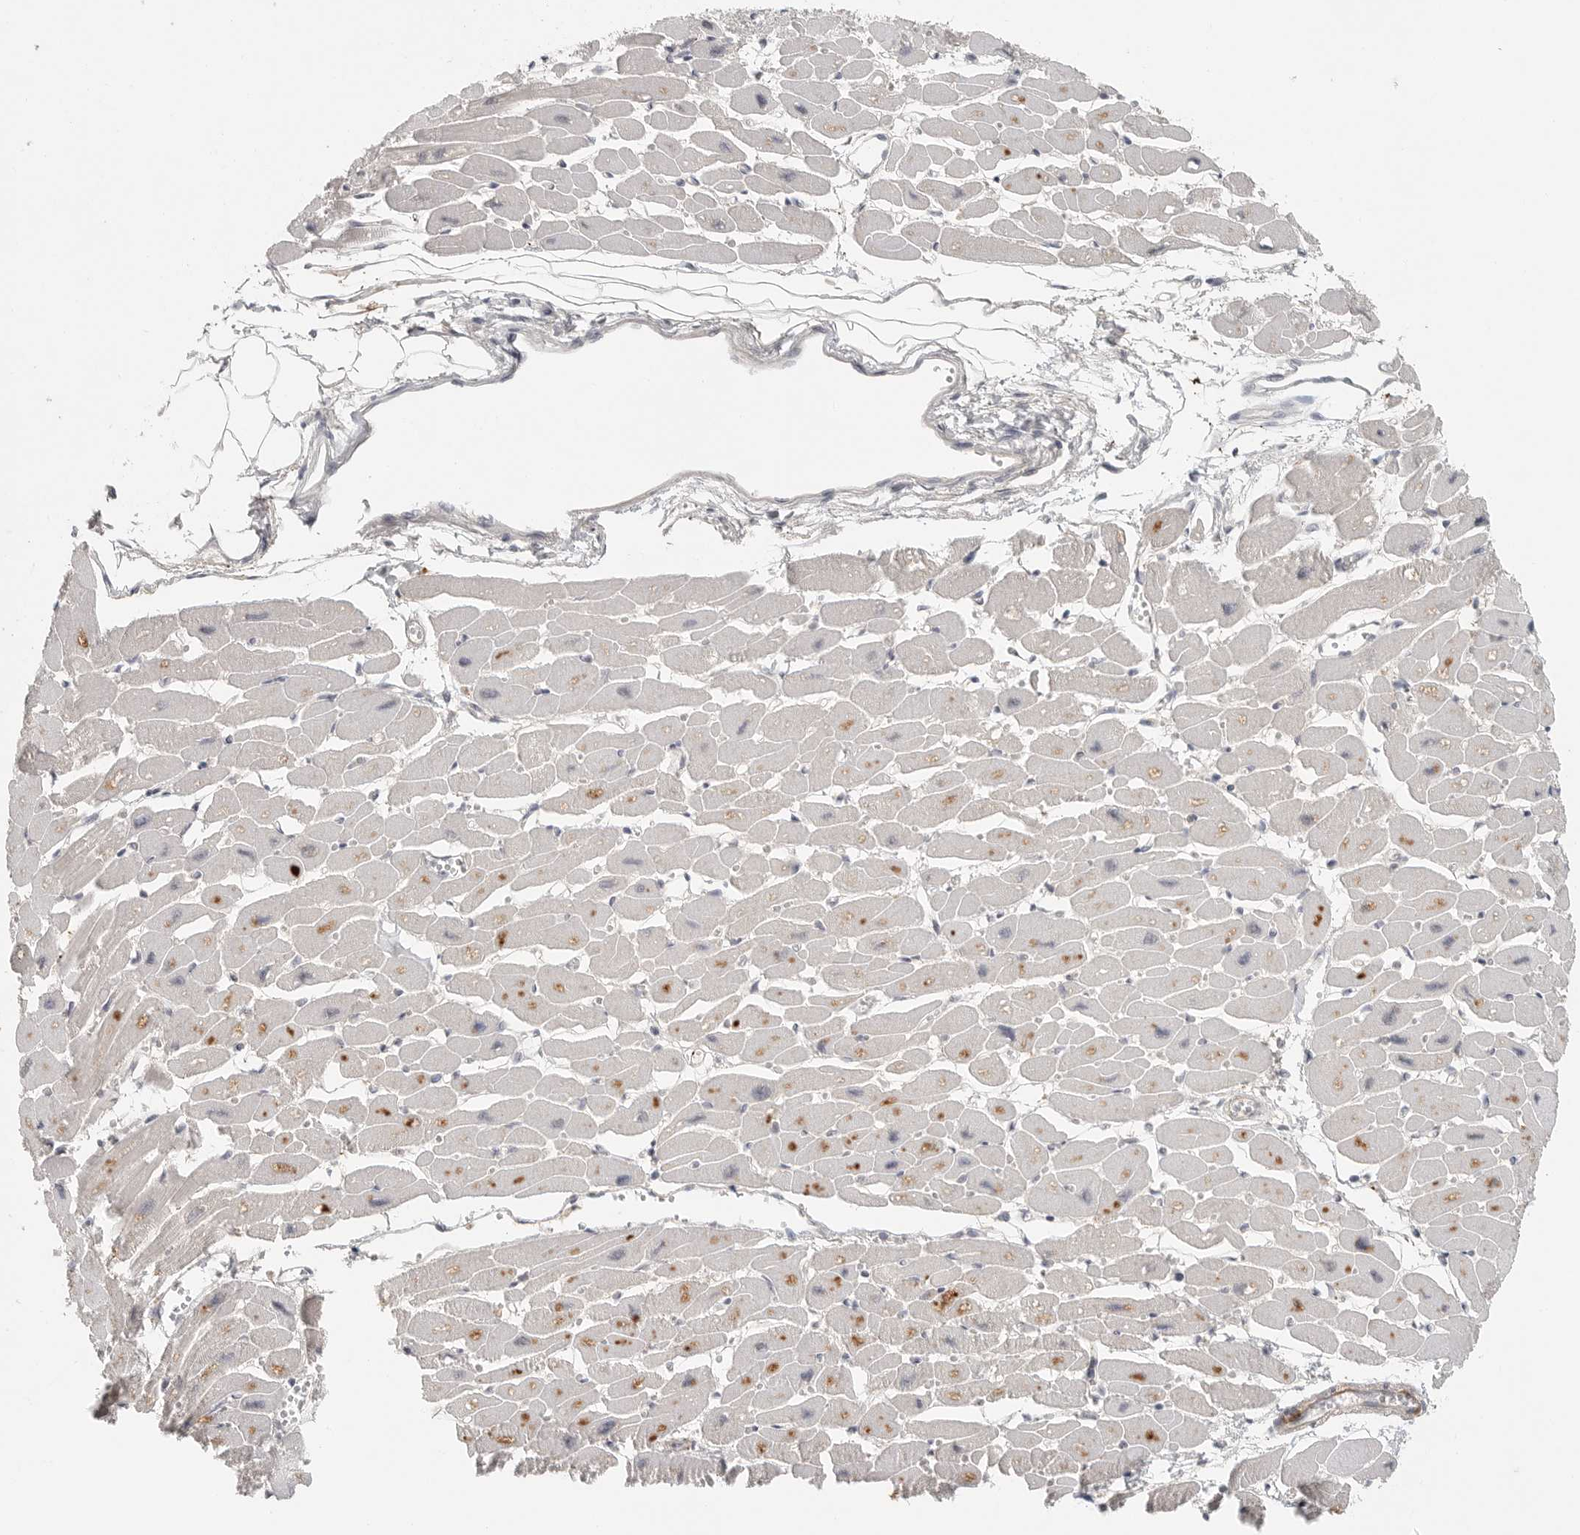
{"staining": {"intensity": "moderate", "quantity": "25%-75%", "location": "cytoplasmic/membranous"}, "tissue": "heart muscle", "cell_type": "Cardiomyocytes", "image_type": "normal", "snomed": [{"axis": "morphology", "description": "Normal tissue, NOS"}, {"axis": "topography", "description": "Heart"}], "caption": "Benign heart muscle demonstrates moderate cytoplasmic/membranous expression in about 25%-75% of cardiomyocytes The protein of interest is stained brown, and the nuclei are stained in blue (DAB (3,3'-diaminobenzidine) IHC with brightfield microscopy, high magnification)..", "gene": "HDAC6", "patient": {"sex": "female", "age": 54}}